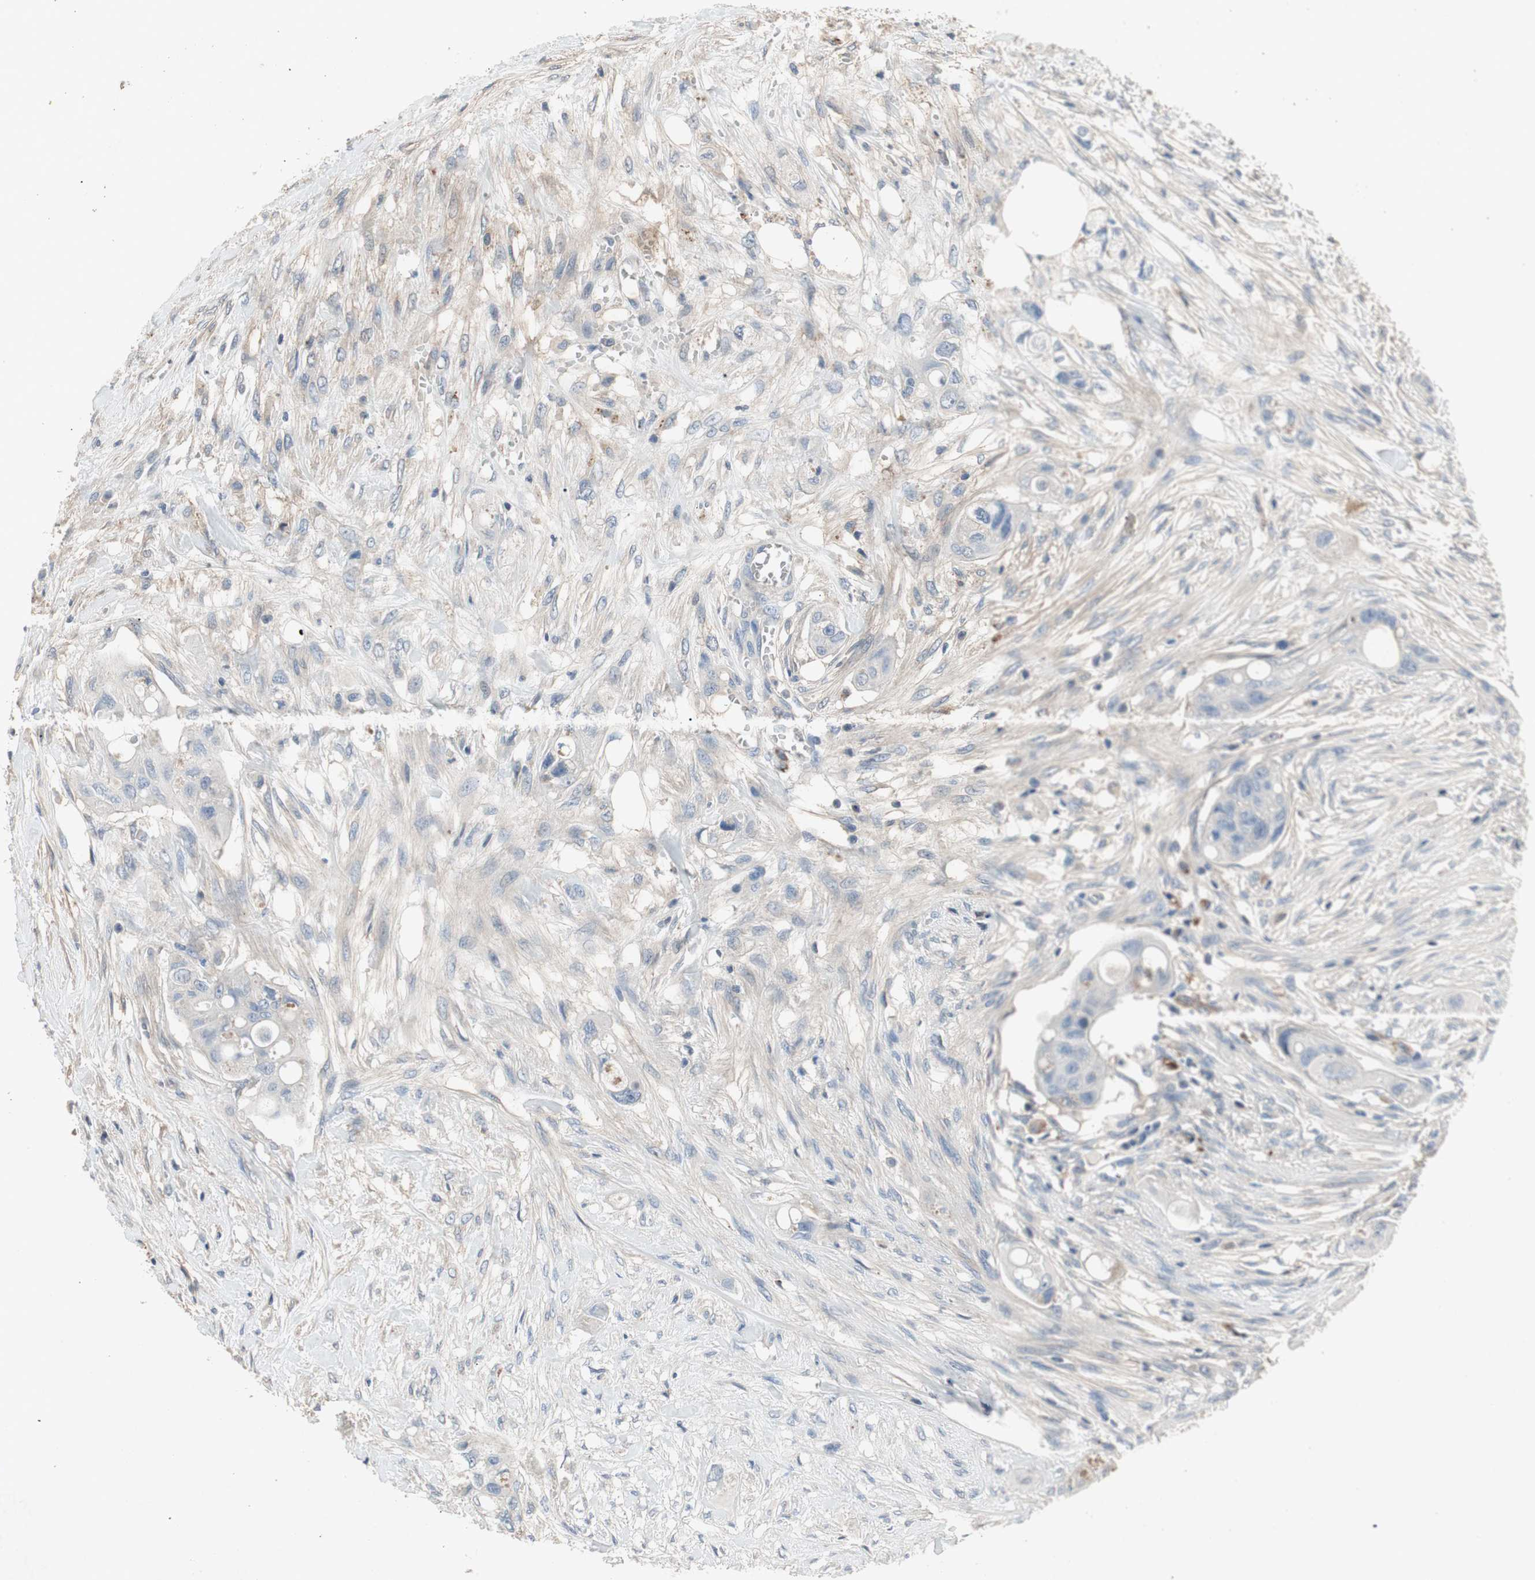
{"staining": {"intensity": "negative", "quantity": "none", "location": "none"}, "tissue": "colorectal cancer", "cell_type": "Tumor cells", "image_type": "cancer", "snomed": [{"axis": "morphology", "description": "Adenocarcinoma, NOS"}, {"axis": "topography", "description": "Colon"}], "caption": "High power microscopy histopathology image of an IHC photomicrograph of adenocarcinoma (colorectal), revealing no significant staining in tumor cells. (DAB (3,3'-diaminobenzidine) immunohistochemistry visualized using brightfield microscopy, high magnification).", "gene": "ALPL", "patient": {"sex": "female", "age": 57}}